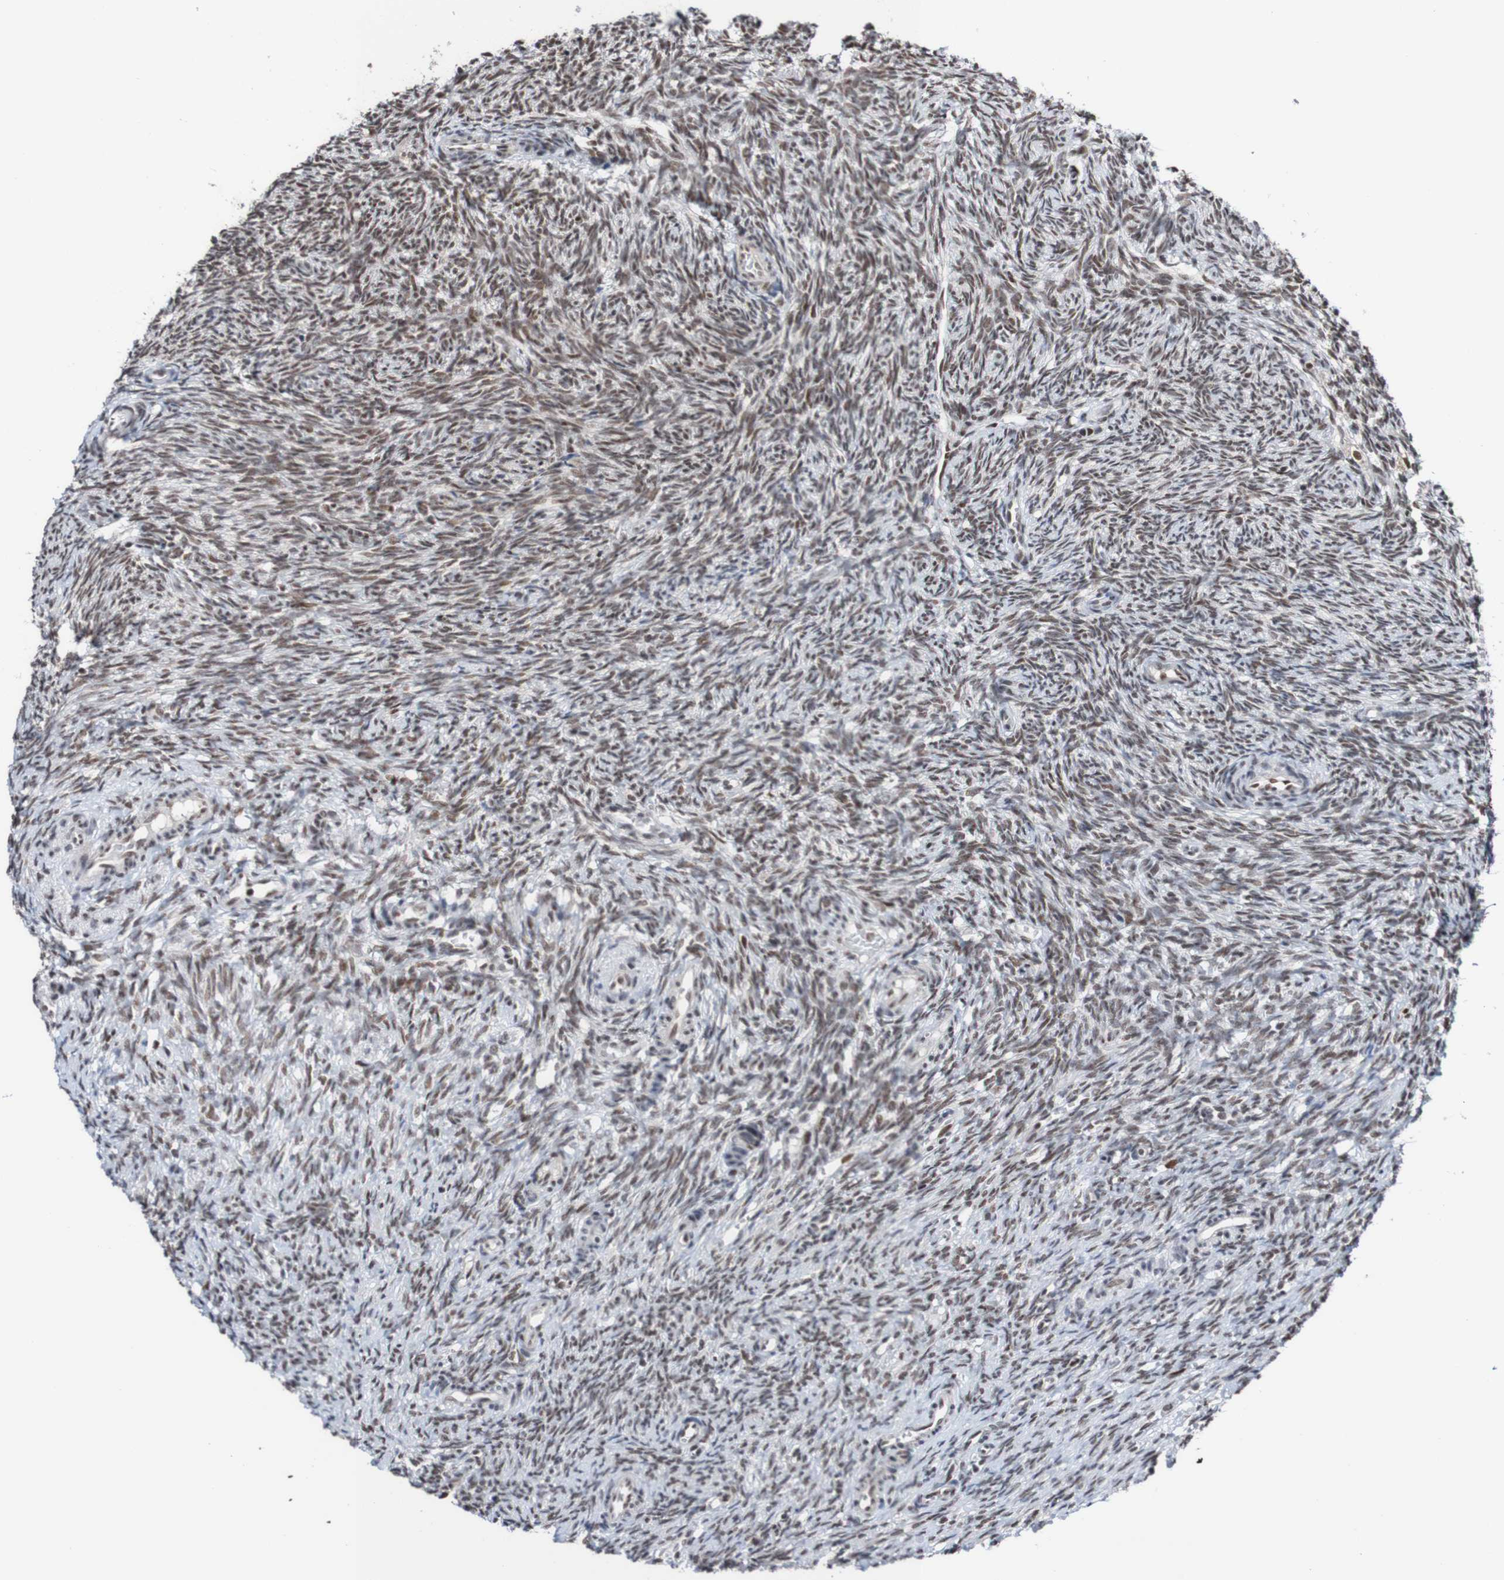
{"staining": {"intensity": "strong", "quantity": "25%-75%", "location": "nuclear"}, "tissue": "ovary", "cell_type": "Ovarian stroma cells", "image_type": "normal", "snomed": [{"axis": "morphology", "description": "Normal tissue, NOS"}, {"axis": "topography", "description": "Ovary"}], "caption": "A histopathology image of human ovary stained for a protein shows strong nuclear brown staining in ovarian stroma cells. (Stains: DAB in brown, nuclei in blue, Microscopy: brightfield microscopy at high magnification).", "gene": "CDC5L", "patient": {"sex": "female", "age": 41}}